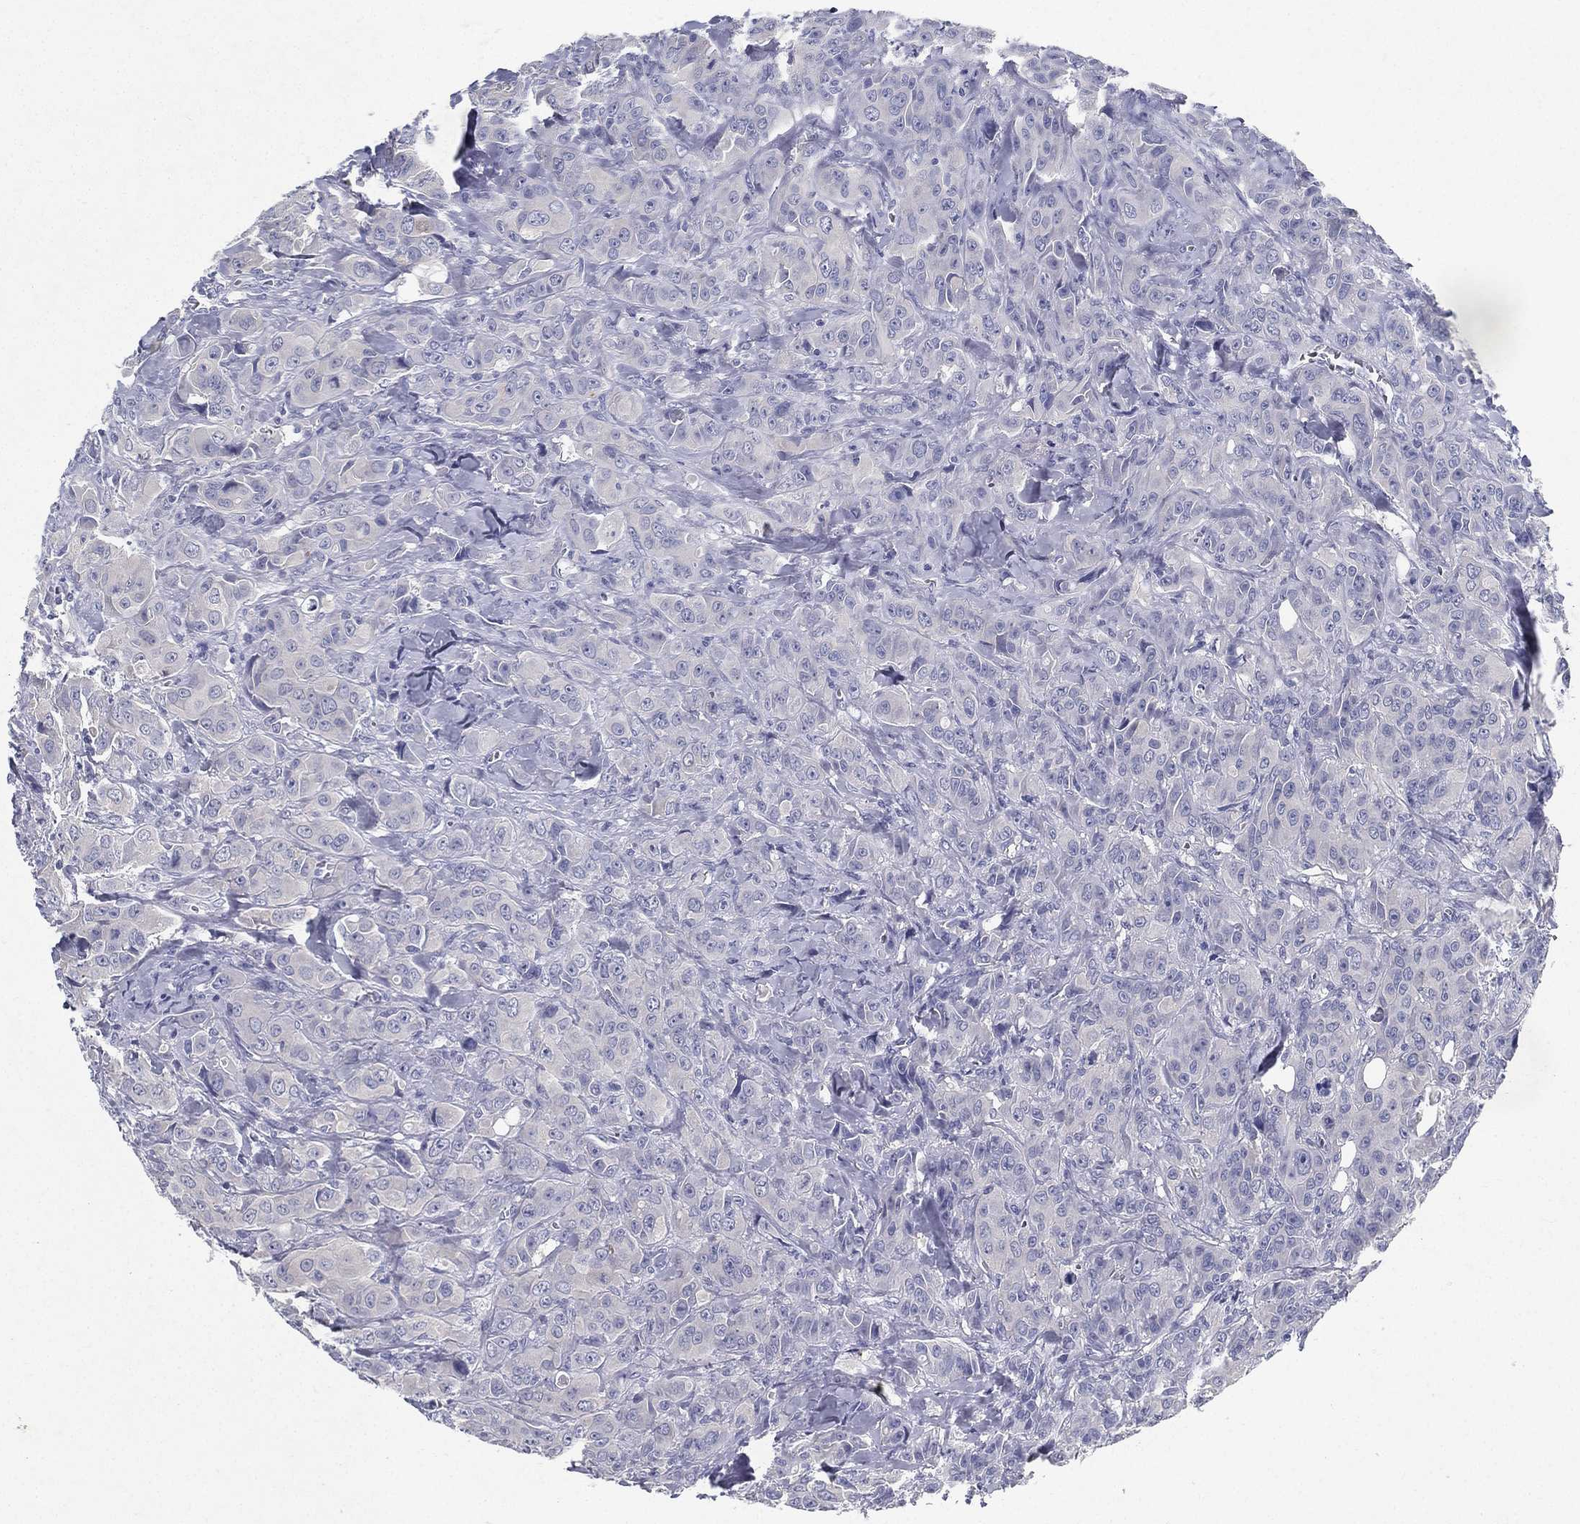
{"staining": {"intensity": "negative", "quantity": "none", "location": "none"}, "tissue": "breast cancer", "cell_type": "Tumor cells", "image_type": "cancer", "snomed": [{"axis": "morphology", "description": "Duct carcinoma"}, {"axis": "topography", "description": "Breast"}], "caption": "Tumor cells are negative for brown protein staining in breast cancer. Brightfield microscopy of immunohistochemistry stained with DAB (3,3'-diaminobenzidine) (brown) and hematoxylin (blue), captured at high magnification.", "gene": "RGS13", "patient": {"sex": "female", "age": 43}}